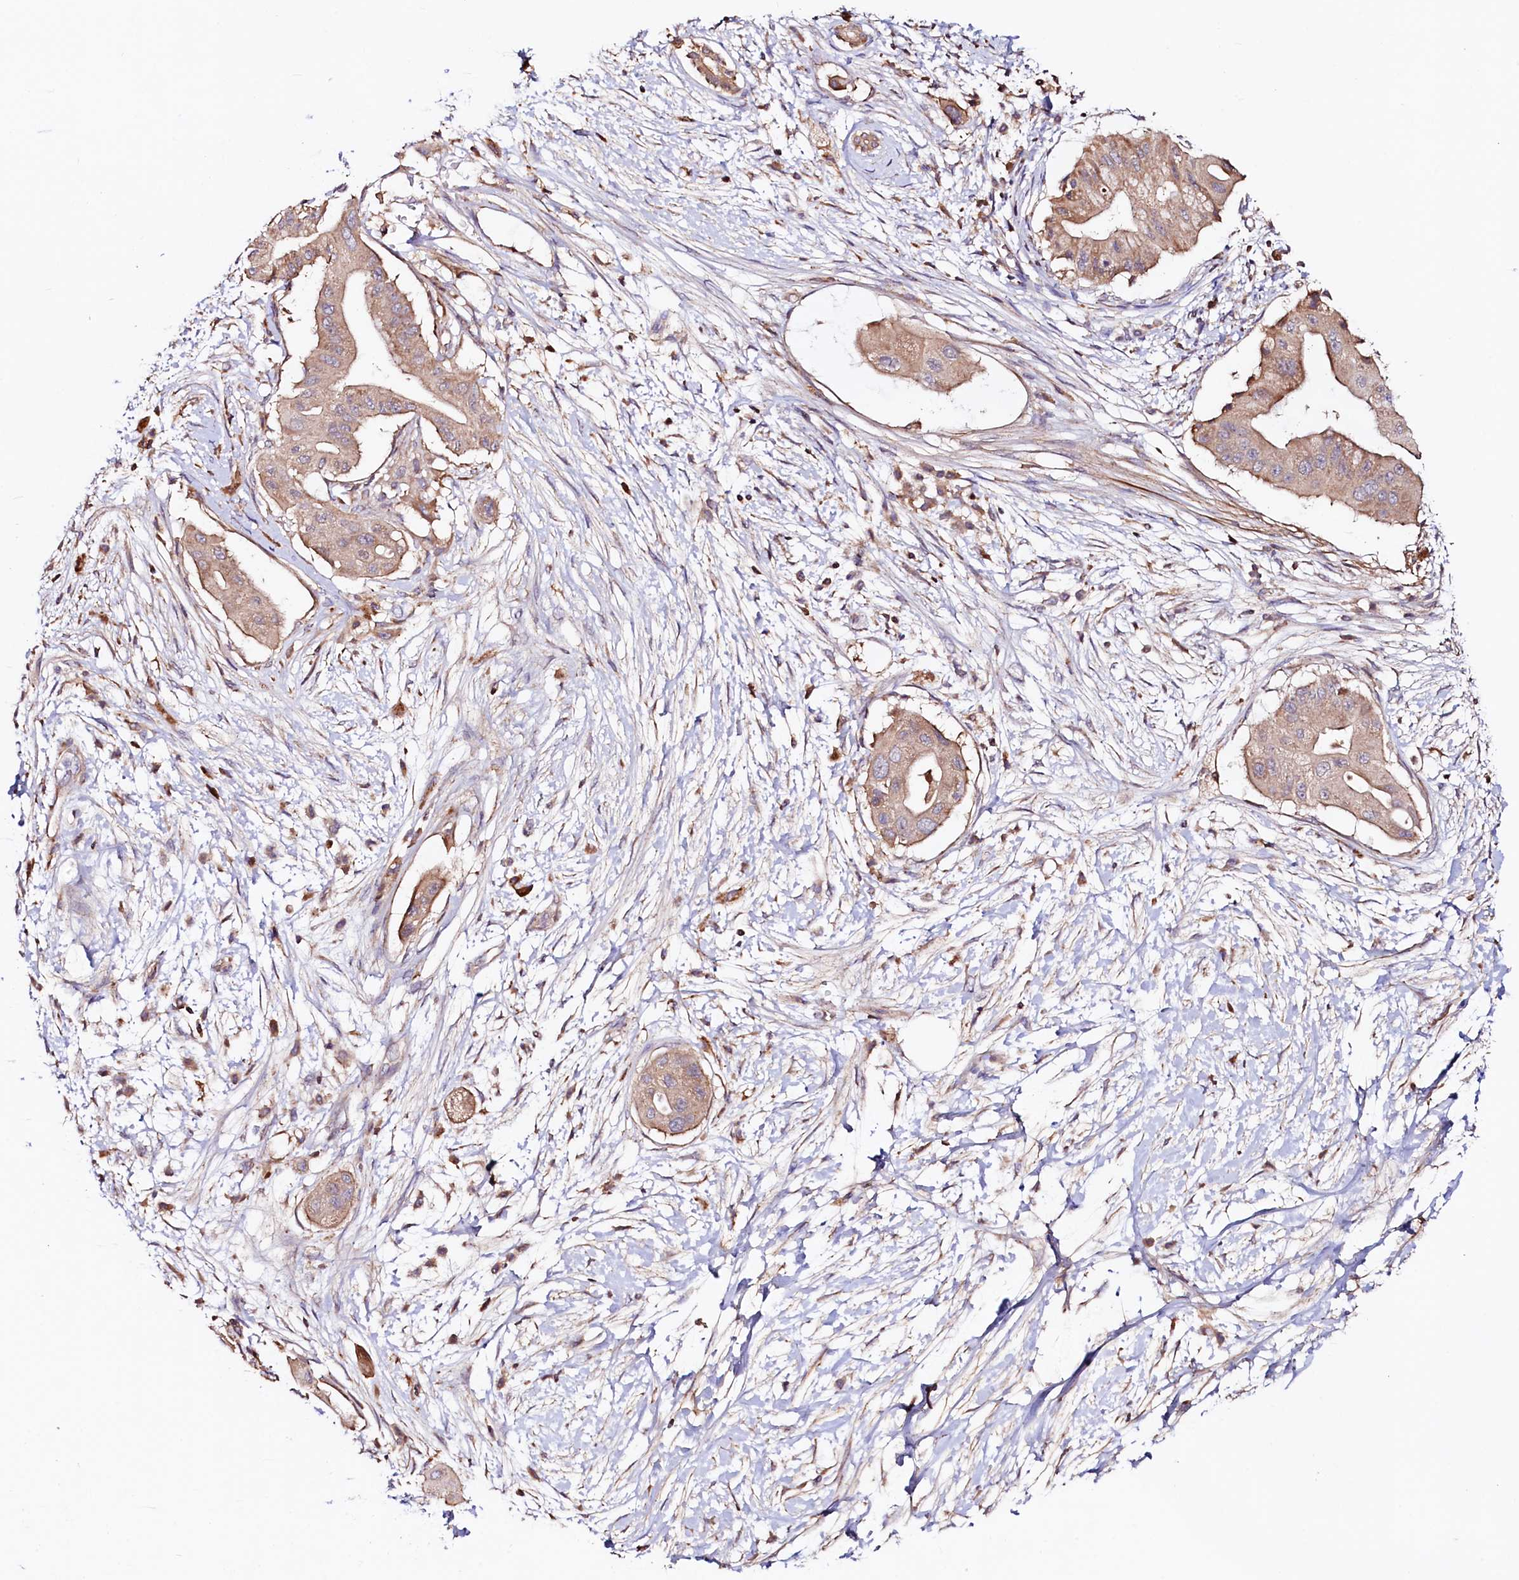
{"staining": {"intensity": "weak", "quantity": ">75%", "location": "cytoplasmic/membranous"}, "tissue": "pancreatic cancer", "cell_type": "Tumor cells", "image_type": "cancer", "snomed": [{"axis": "morphology", "description": "Adenocarcinoma, NOS"}, {"axis": "topography", "description": "Pancreas"}], "caption": "Human pancreatic cancer (adenocarcinoma) stained with a protein marker displays weak staining in tumor cells.", "gene": "CIAO3", "patient": {"sex": "male", "age": 68}}